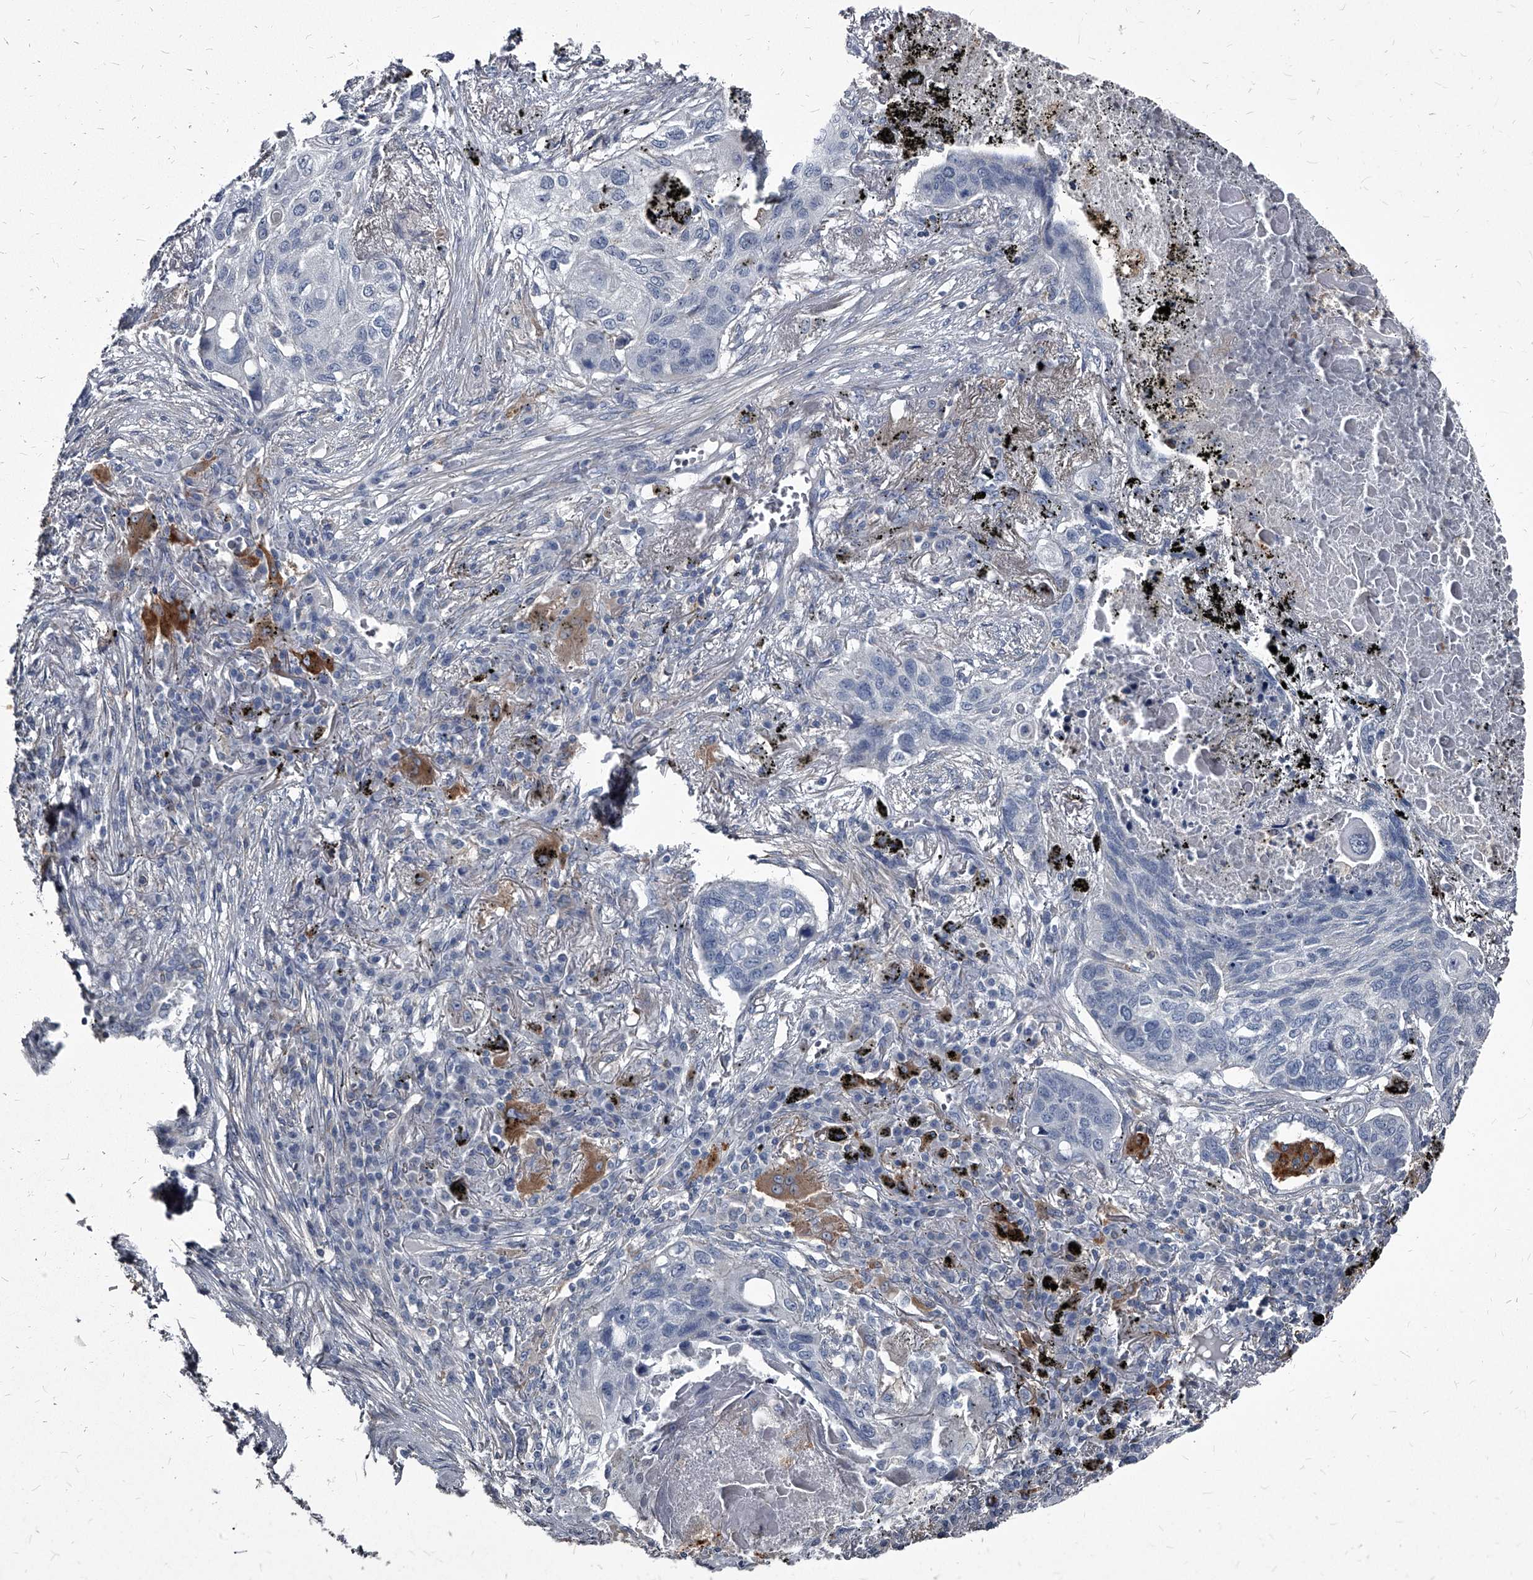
{"staining": {"intensity": "moderate", "quantity": "<25%", "location": "cytoplasmic/membranous"}, "tissue": "lung cancer", "cell_type": "Tumor cells", "image_type": "cancer", "snomed": [{"axis": "morphology", "description": "Squamous cell carcinoma, NOS"}, {"axis": "topography", "description": "Lung"}], "caption": "IHC of human lung squamous cell carcinoma displays low levels of moderate cytoplasmic/membranous staining in approximately <25% of tumor cells. (DAB = brown stain, brightfield microscopy at high magnification).", "gene": "PGLYRP3", "patient": {"sex": "female", "age": 63}}